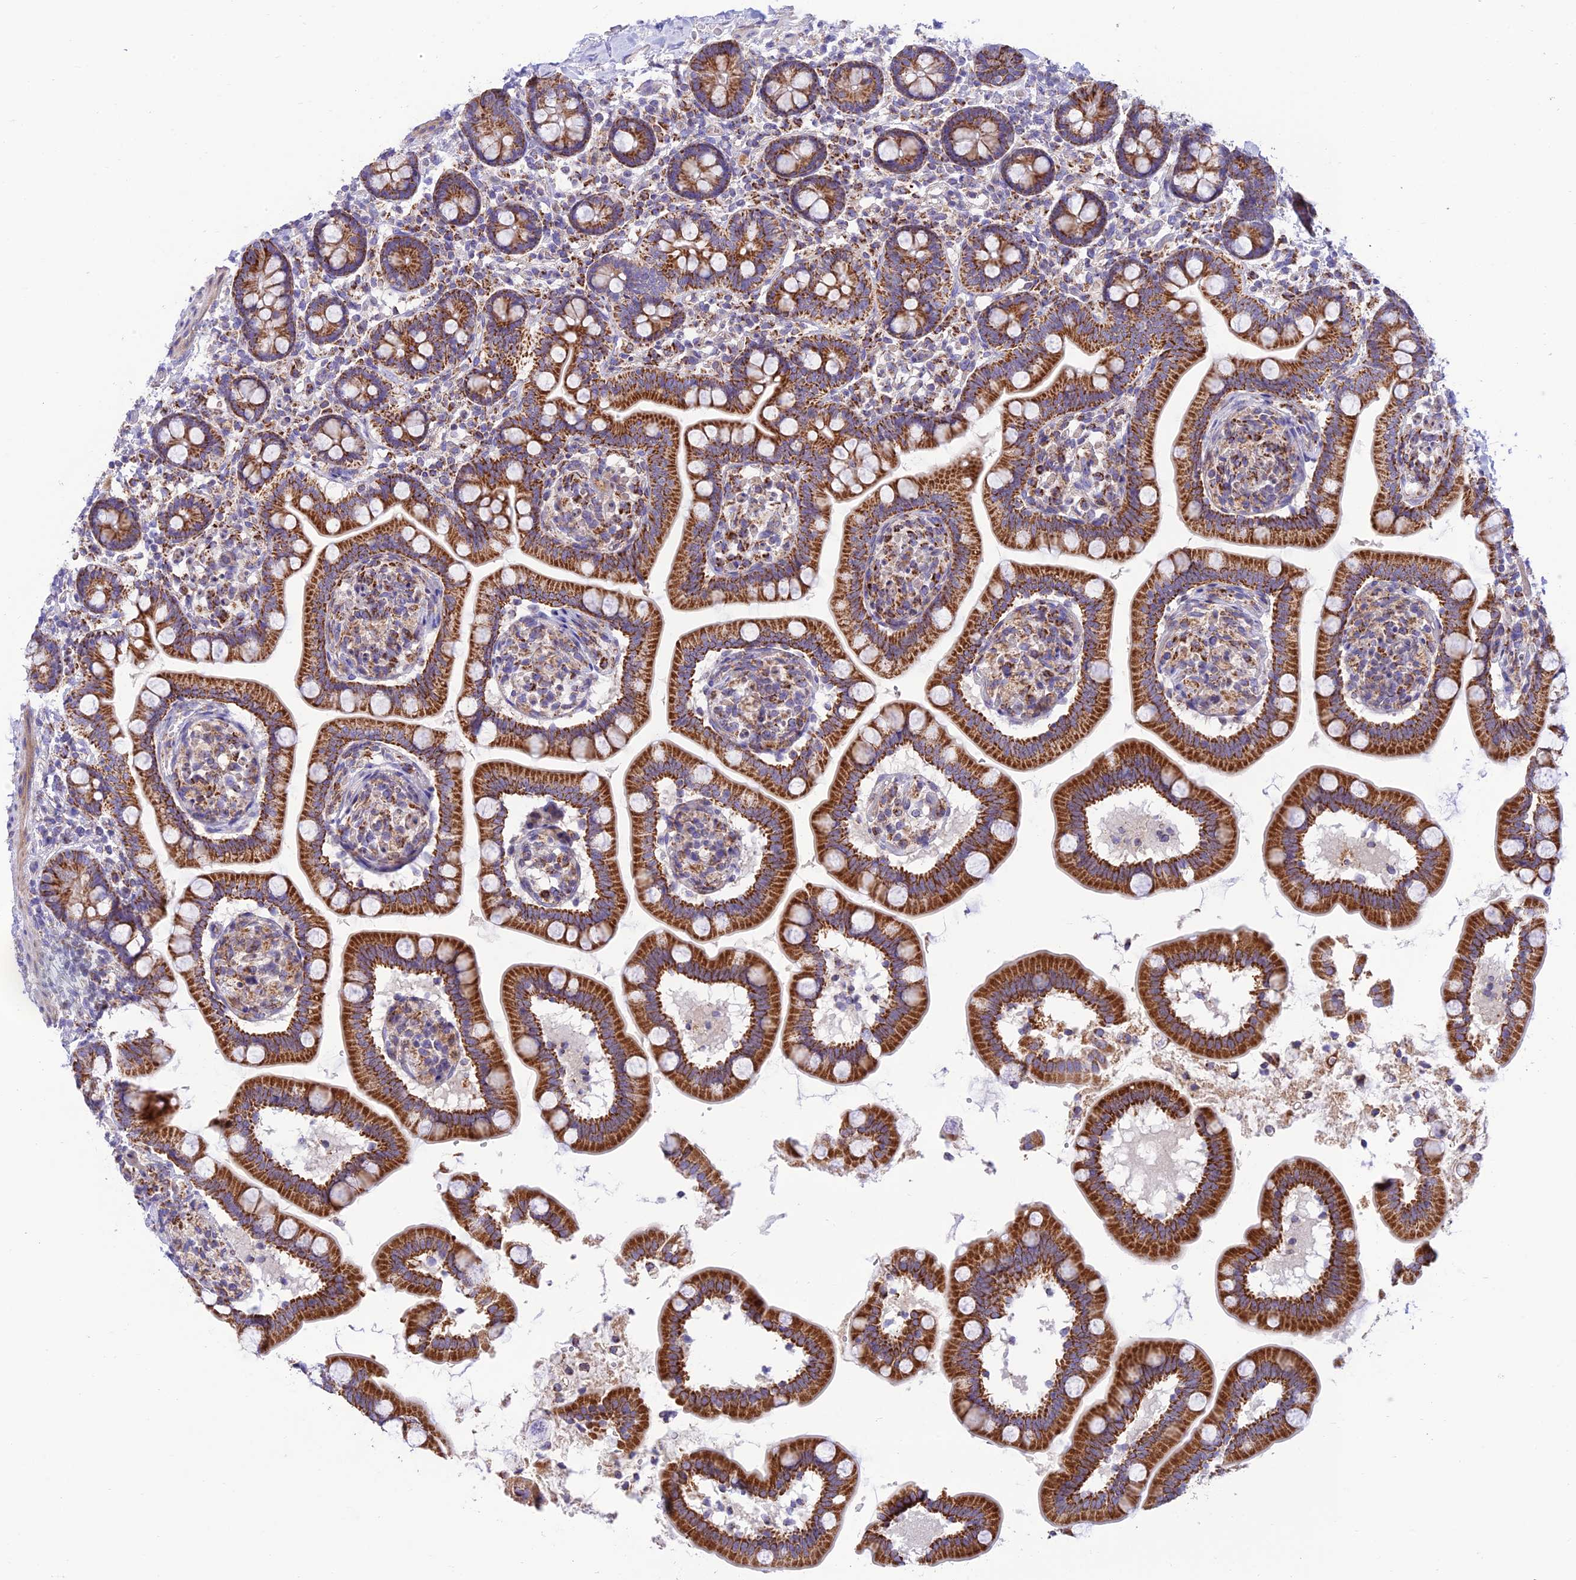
{"staining": {"intensity": "strong", "quantity": ">75%", "location": "cytoplasmic/membranous"}, "tissue": "small intestine", "cell_type": "Glandular cells", "image_type": "normal", "snomed": [{"axis": "morphology", "description": "Normal tissue, NOS"}, {"axis": "topography", "description": "Small intestine"}], "caption": "This is a photomicrograph of immunohistochemistry staining of benign small intestine, which shows strong positivity in the cytoplasmic/membranous of glandular cells.", "gene": "FAM186B", "patient": {"sex": "female", "age": 64}}